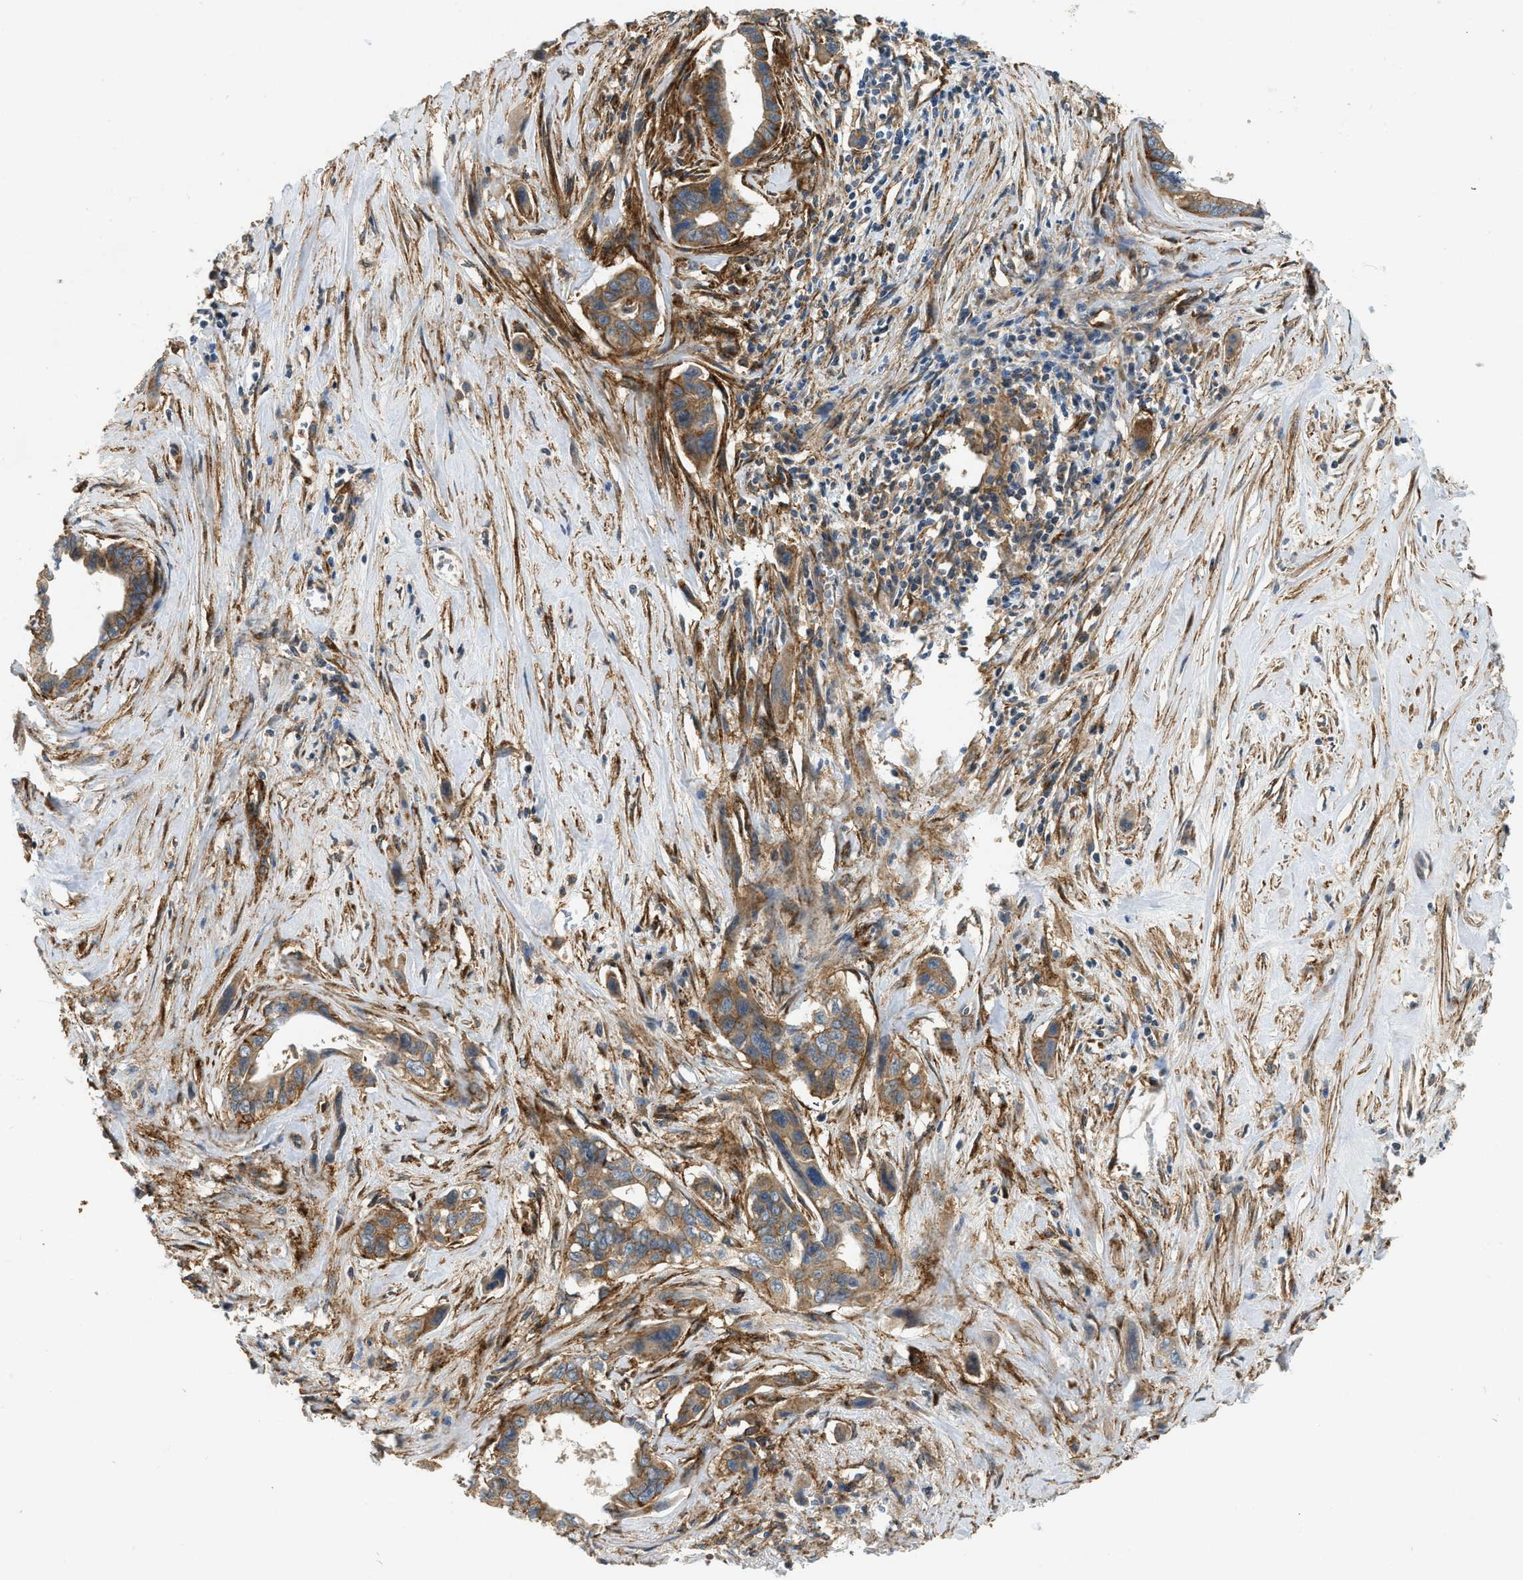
{"staining": {"intensity": "moderate", "quantity": ">75%", "location": "cytoplasmic/membranous"}, "tissue": "pancreatic cancer", "cell_type": "Tumor cells", "image_type": "cancer", "snomed": [{"axis": "morphology", "description": "Adenocarcinoma, NOS"}, {"axis": "topography", "description": "Pancreas"}], "caption": "A high-resolution photomicrograph shows immunohistochemistry staining of pancreatic cancer (adenocarcinoma), which displays moderate cytoplasmic/membranous staining in approximately >75% of tumor cells. The protein of interest is shown in brown color, while the nuclei are stained blue.", "gene": "HIP1", "patient": {"sex": "male", "age": 73}}